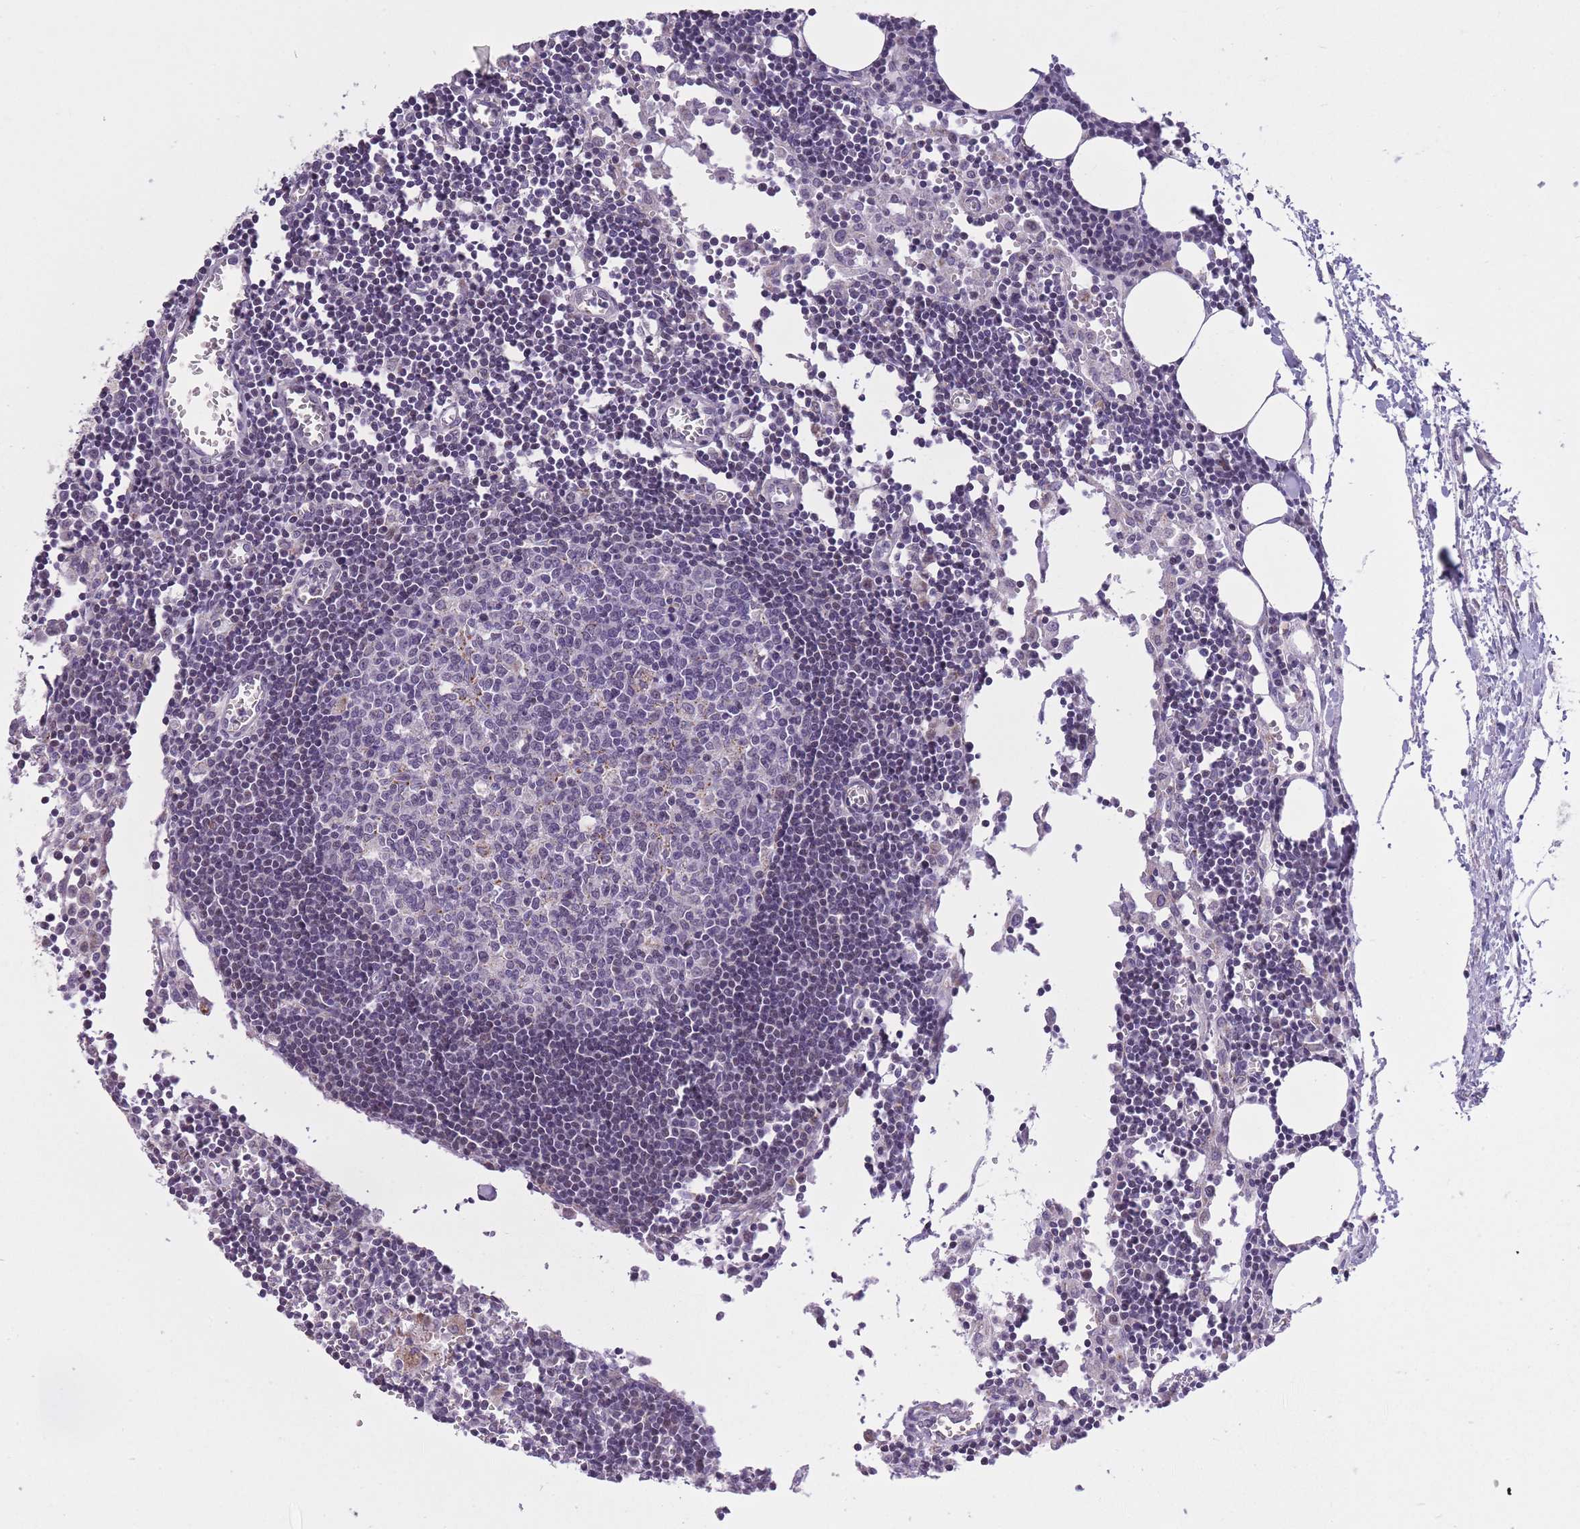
{"staining": {"intensity": "negative", "quantity": "none", "location": "none"}, "tissue": "lymph node", "cell_type": "Germinal center cells", "image_type": "normal", "snomed": [{"axis": "morphology", "description": "Normal tissue, NOS"}, {"axis": "topography", "description": "Lymph node"}], "caption": "This photomicrograph is of normal lymph node stained with IHC to label a protein in brown with the nuclei are counter-stained blue. There is no positivity in germinal center cells.", "gene": "ZBTB24", "patient": {"sex": "male", "age": 62}}